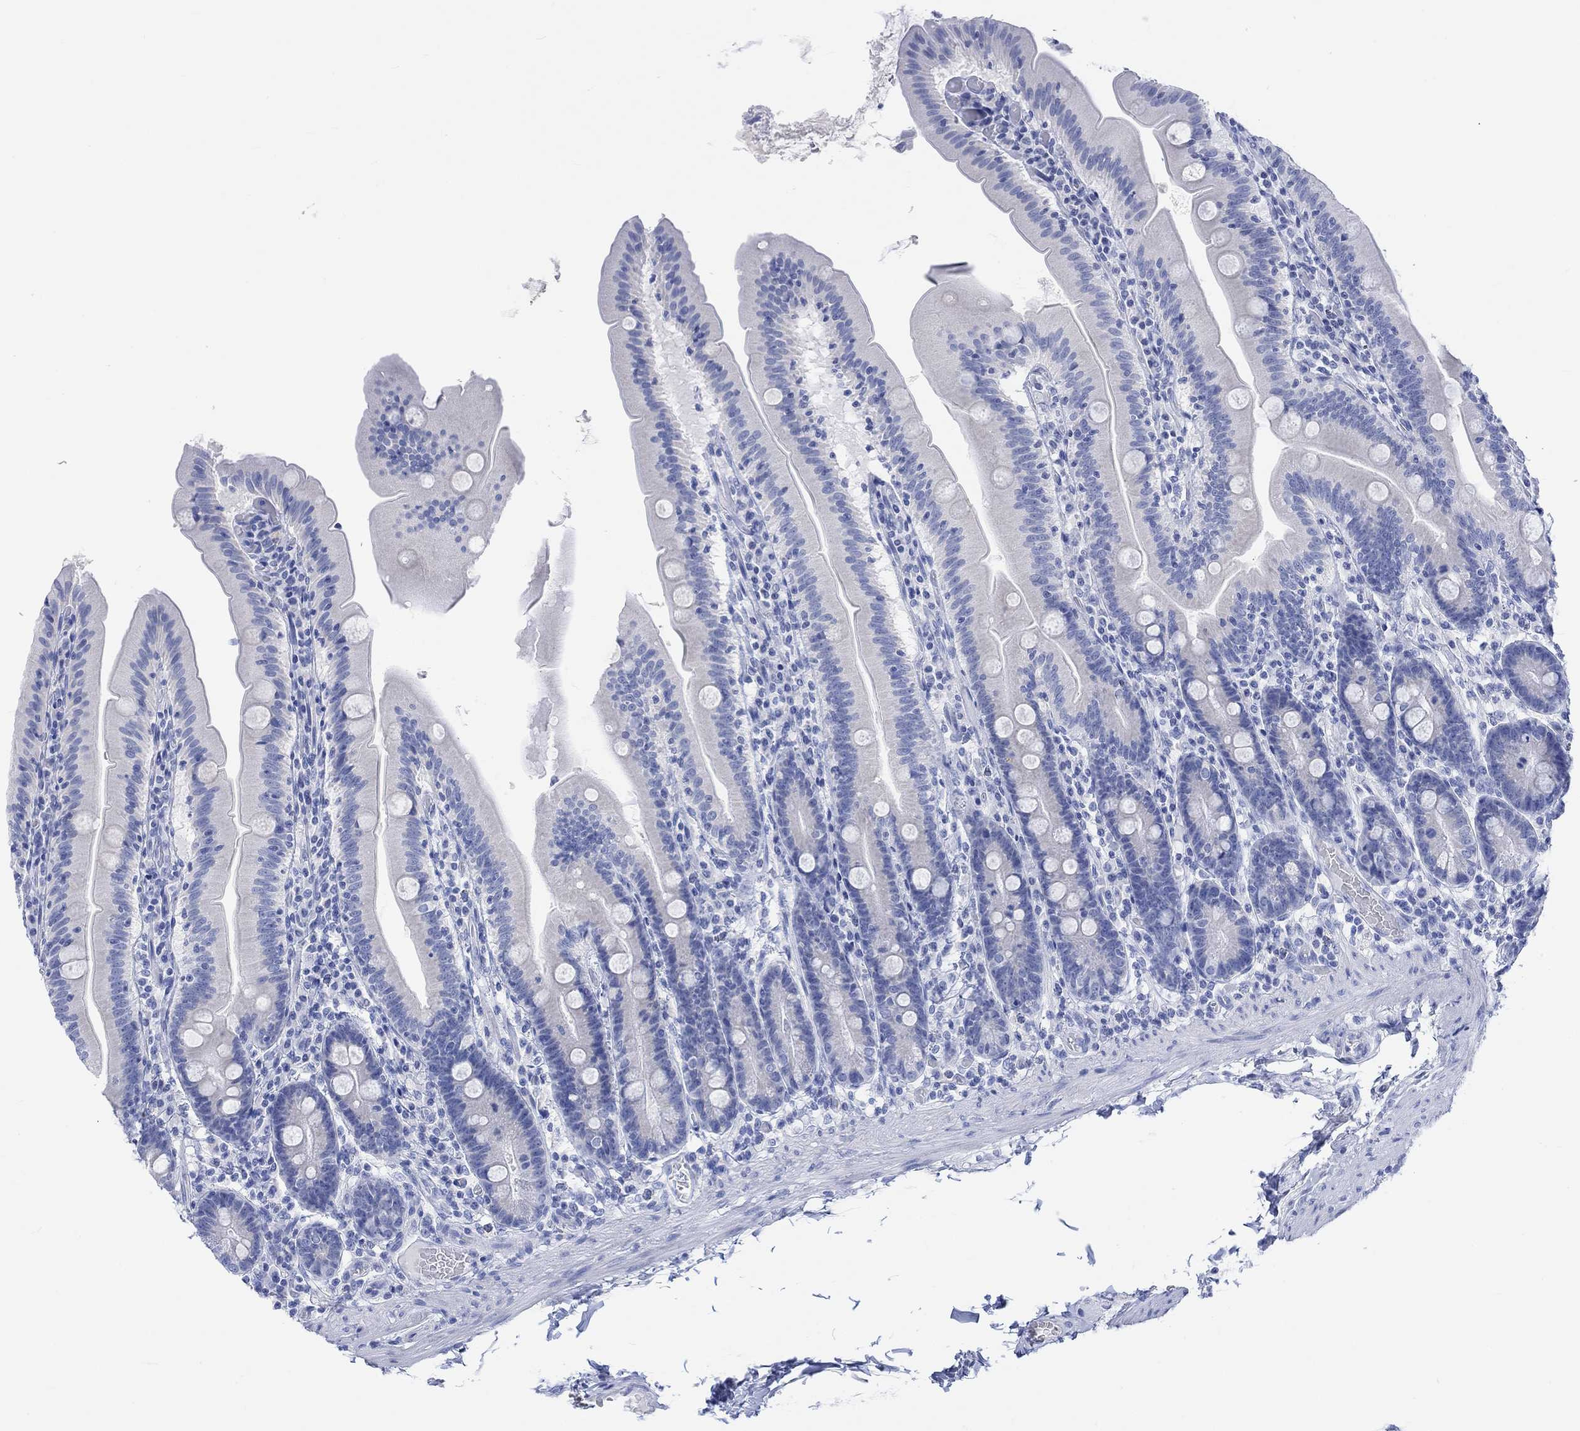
{"staining": {"intensity": "negative", "quantity": "none", "location": "none"}, "tissue": "small intestine", "cell_type": "Glandular cells", "image_type": "normal", "snomed": [{"axis": "morphology", "description": "Normal tissue, NOS"}, {"axis": "topography", "description": "Small intestine"}], "caption": "Immunohistochemistry of benign human small intestine reveals no staining in glandular cells.", "gene": "CALCA", "patient": {"sex": "male", "age": 37}}